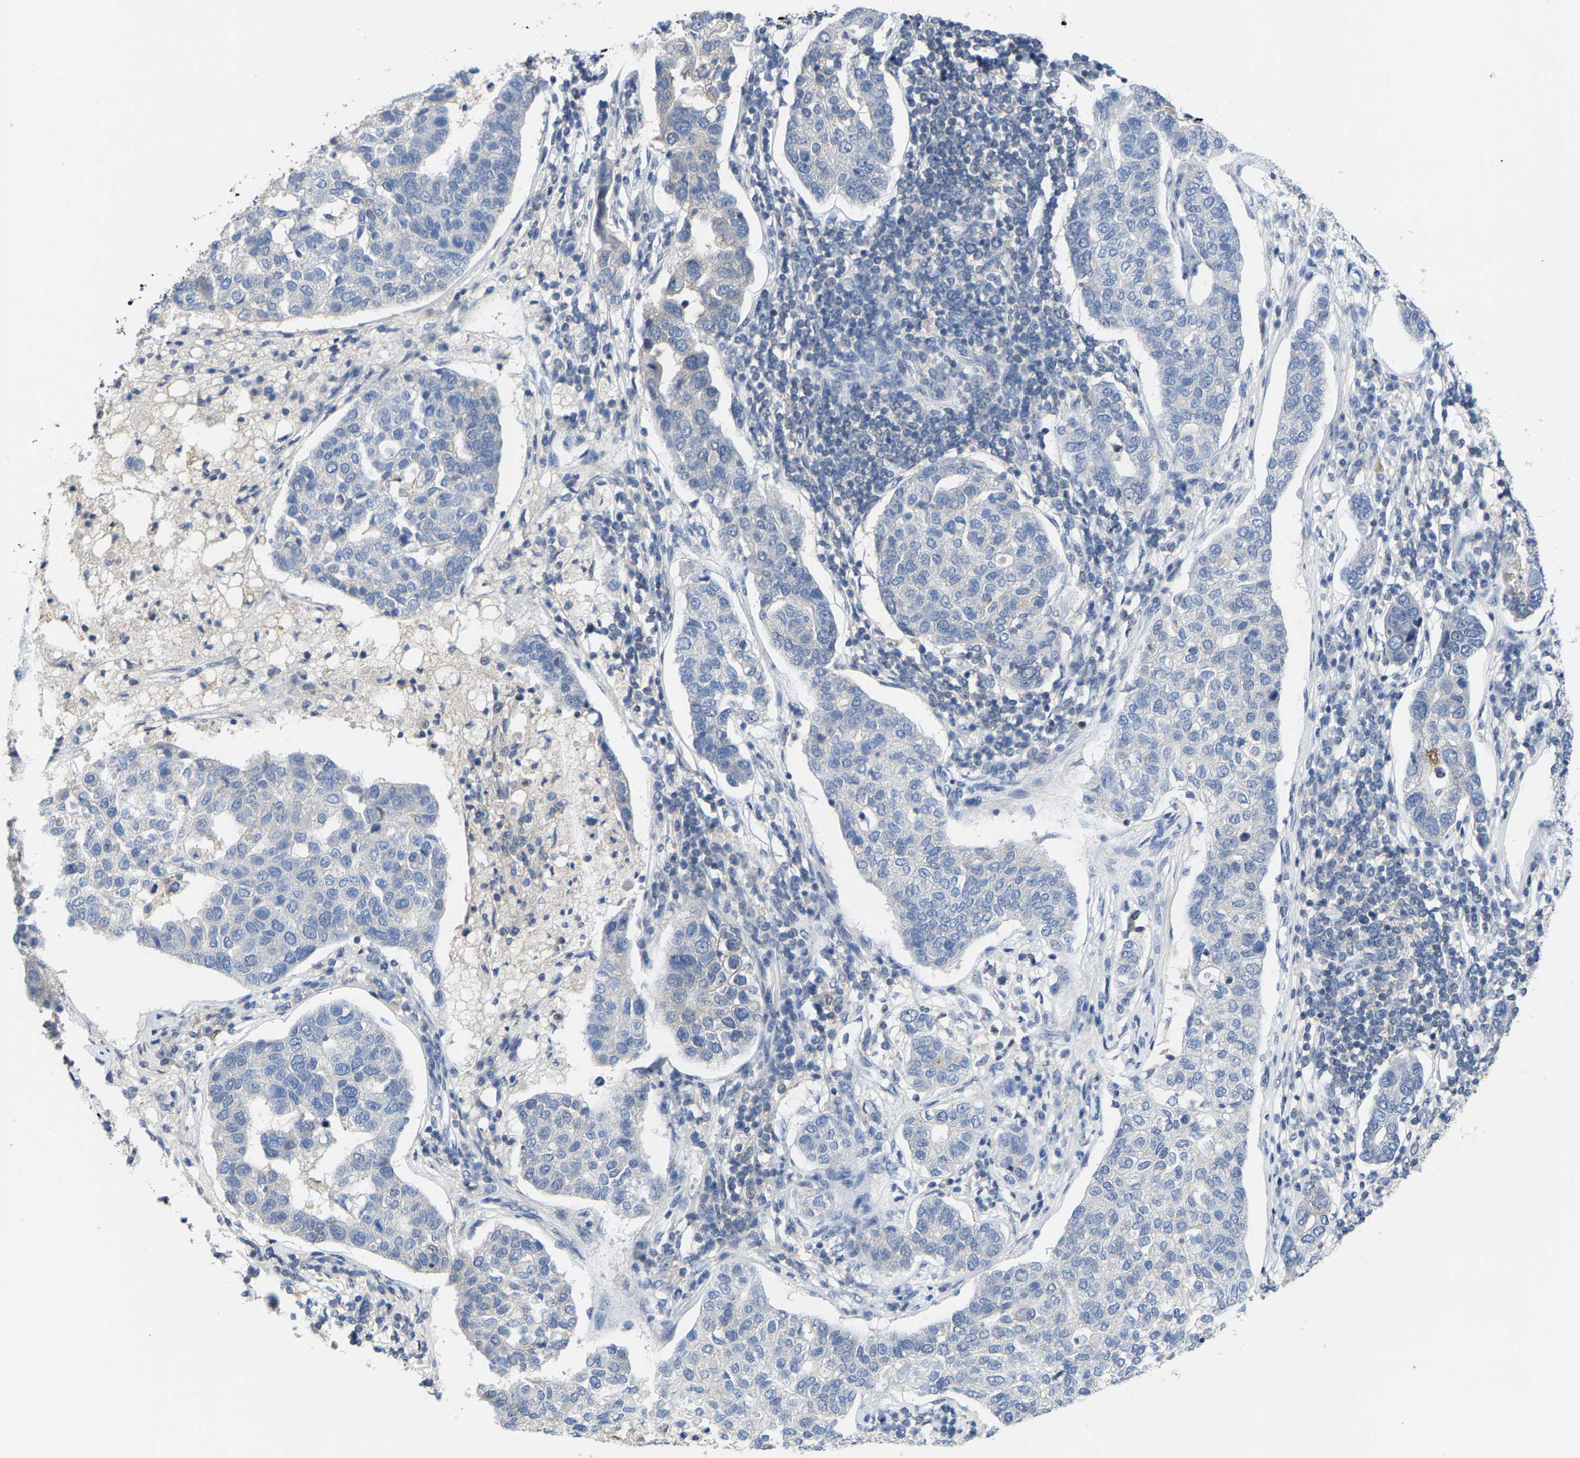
{"staining": {"intensity": "negative", "quantity": "none", "location": "none"}, "tissue": "pancreatic cancer", "cell_type": "Tumor cells", "image_type": "cancer", "snomed": [{"axis": "morphology", "description": "Adenocarcinoma, NOS"}, {"axis": "topography", "description": "Pancreas"}], "caption": "Immunohistochemical staining of human pancreatic adenocarcinoma exhibits no significant expression in tumor cells.", "gene": "FGD3", "patient": {"sex": "female", "age": 61}}